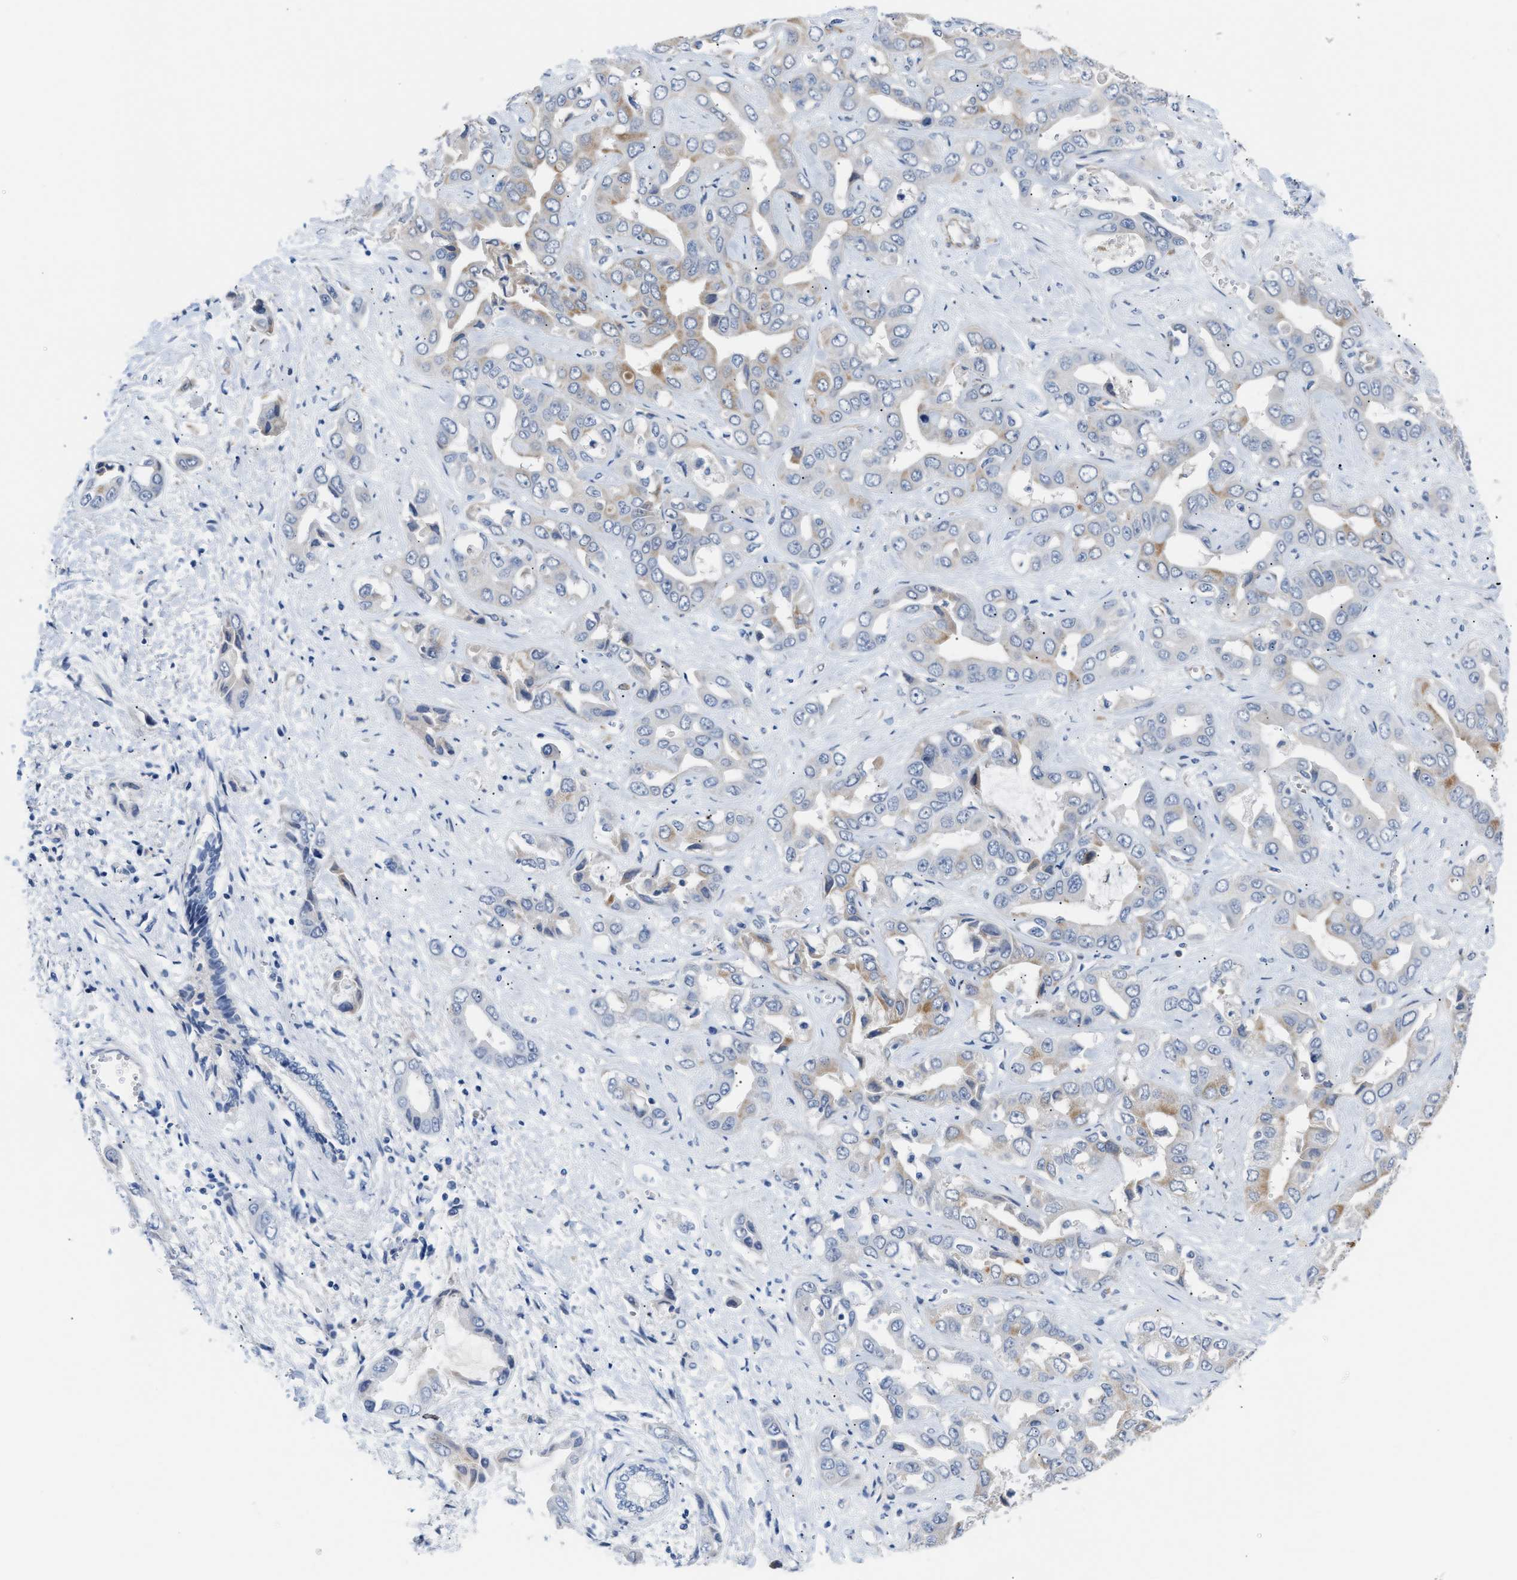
{"staining": {"intensity": "weak", "quantity": "<25%", "location": "cytoplasmic/membranous"}, "tissue": "liver cancer", "cell_type": "Tumor cells", "image_type": "cancer", "snomed": [{"axis": "morphology", "description": "Cholangiocarcinoma"}, {"axis": "topography", "description": "Liver"}], "caption": "There is no significant staining in tumor cells of liver cancer (cholangiocarcinoma).", "gene": "TFPI", "patient": {"sex": "female", "age": 52}}